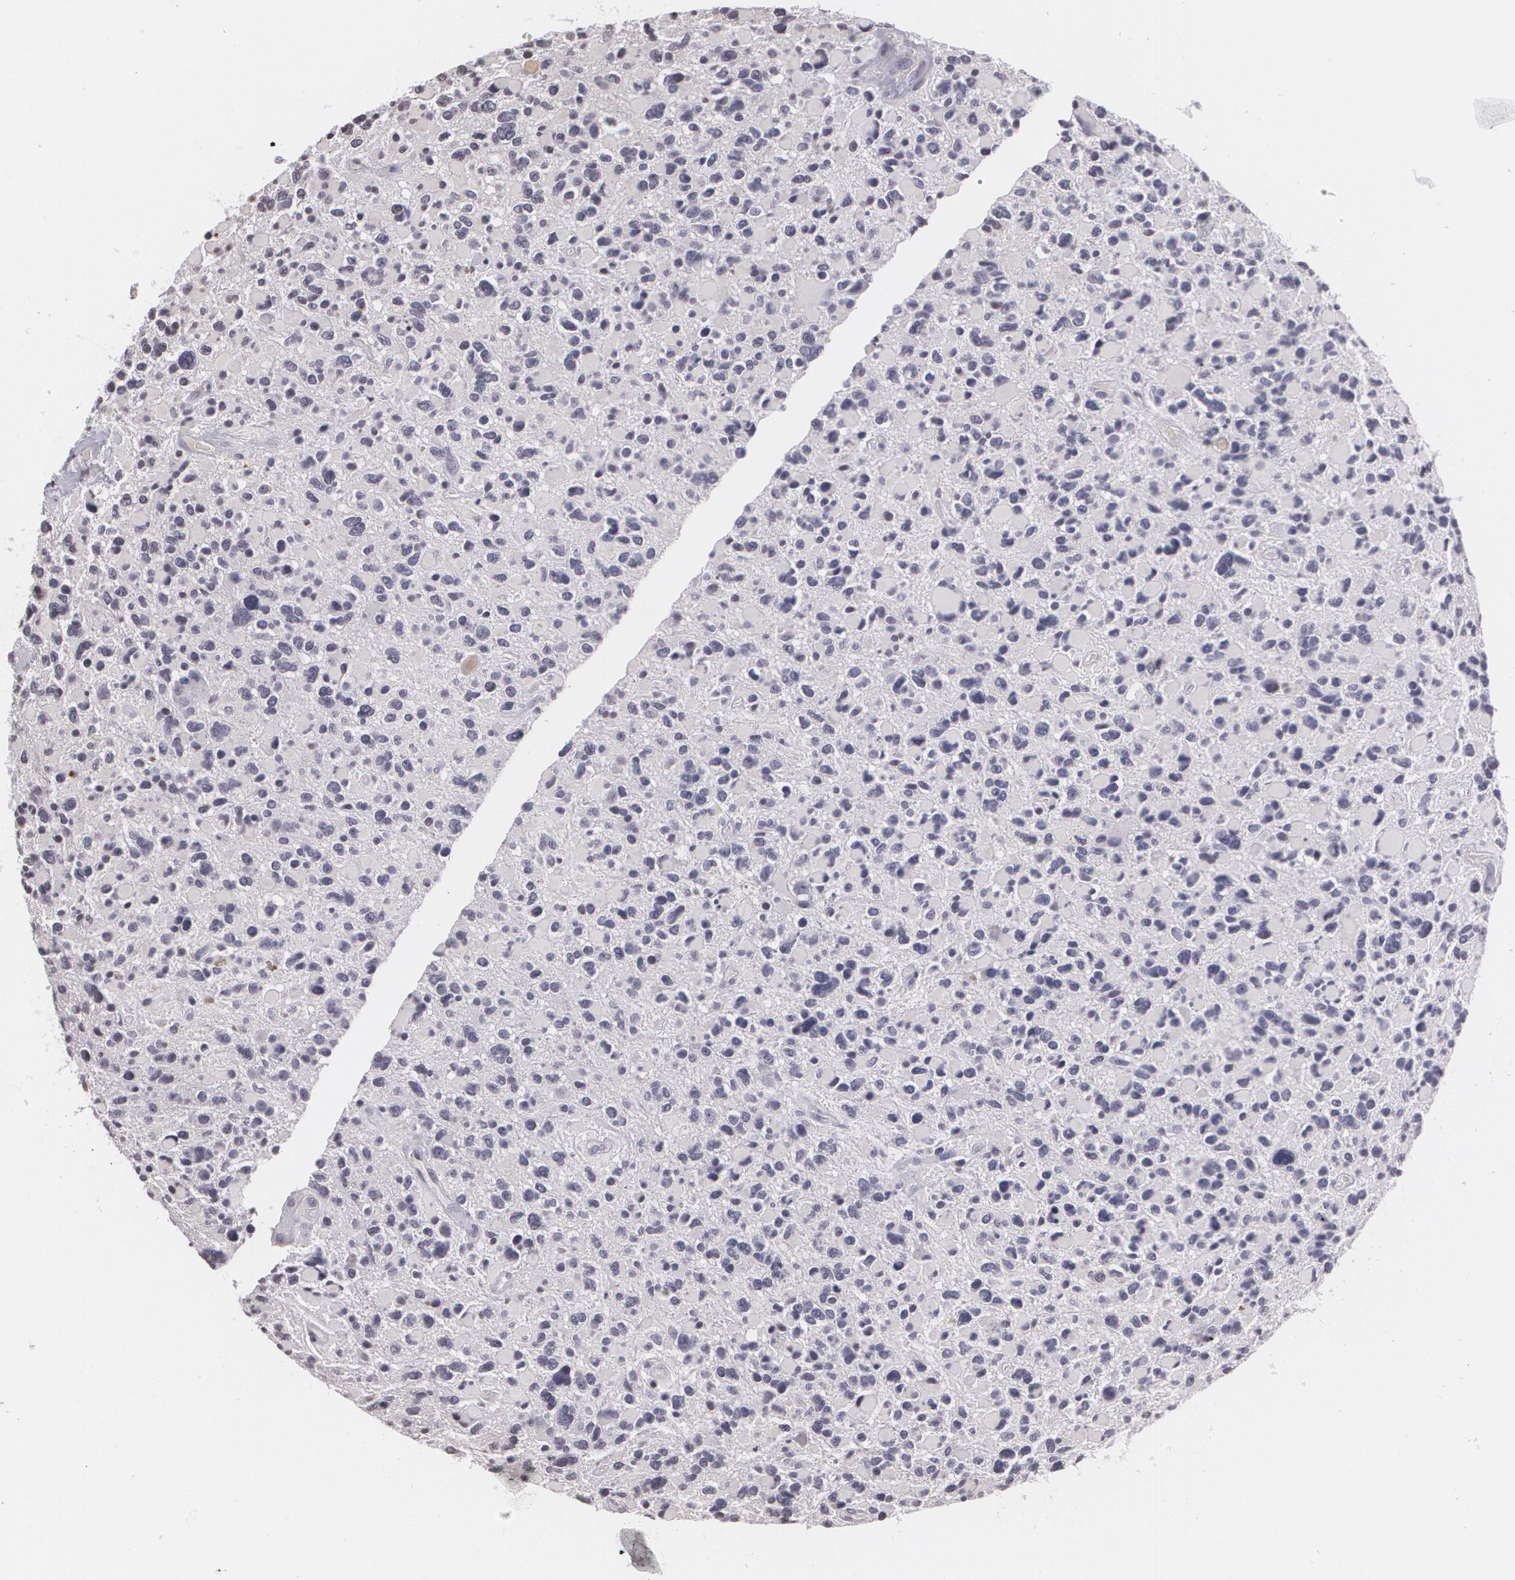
{"staining": {"intensity": "negative", "quantity": "none", "location": "none"}, "tissue": "glioma", "cell_type": "Tumor cells", "image_type": "cancer", "snomed": [{"axis": "morphology", "description": "Glioma, malignant, High grade"}, {"axis": "topography", "description": "Brain"}], "caption": "Tumor cells are negative for protein expression in human high-grade glioma (malignant). The staining was performed using DAB to visualize the protein expression in brown, while the nuclei were stained in blue with hematoxylin (Magnification: 20x).", "gene": "MUC1", "patient": {"sex": "female", "age": 37}}